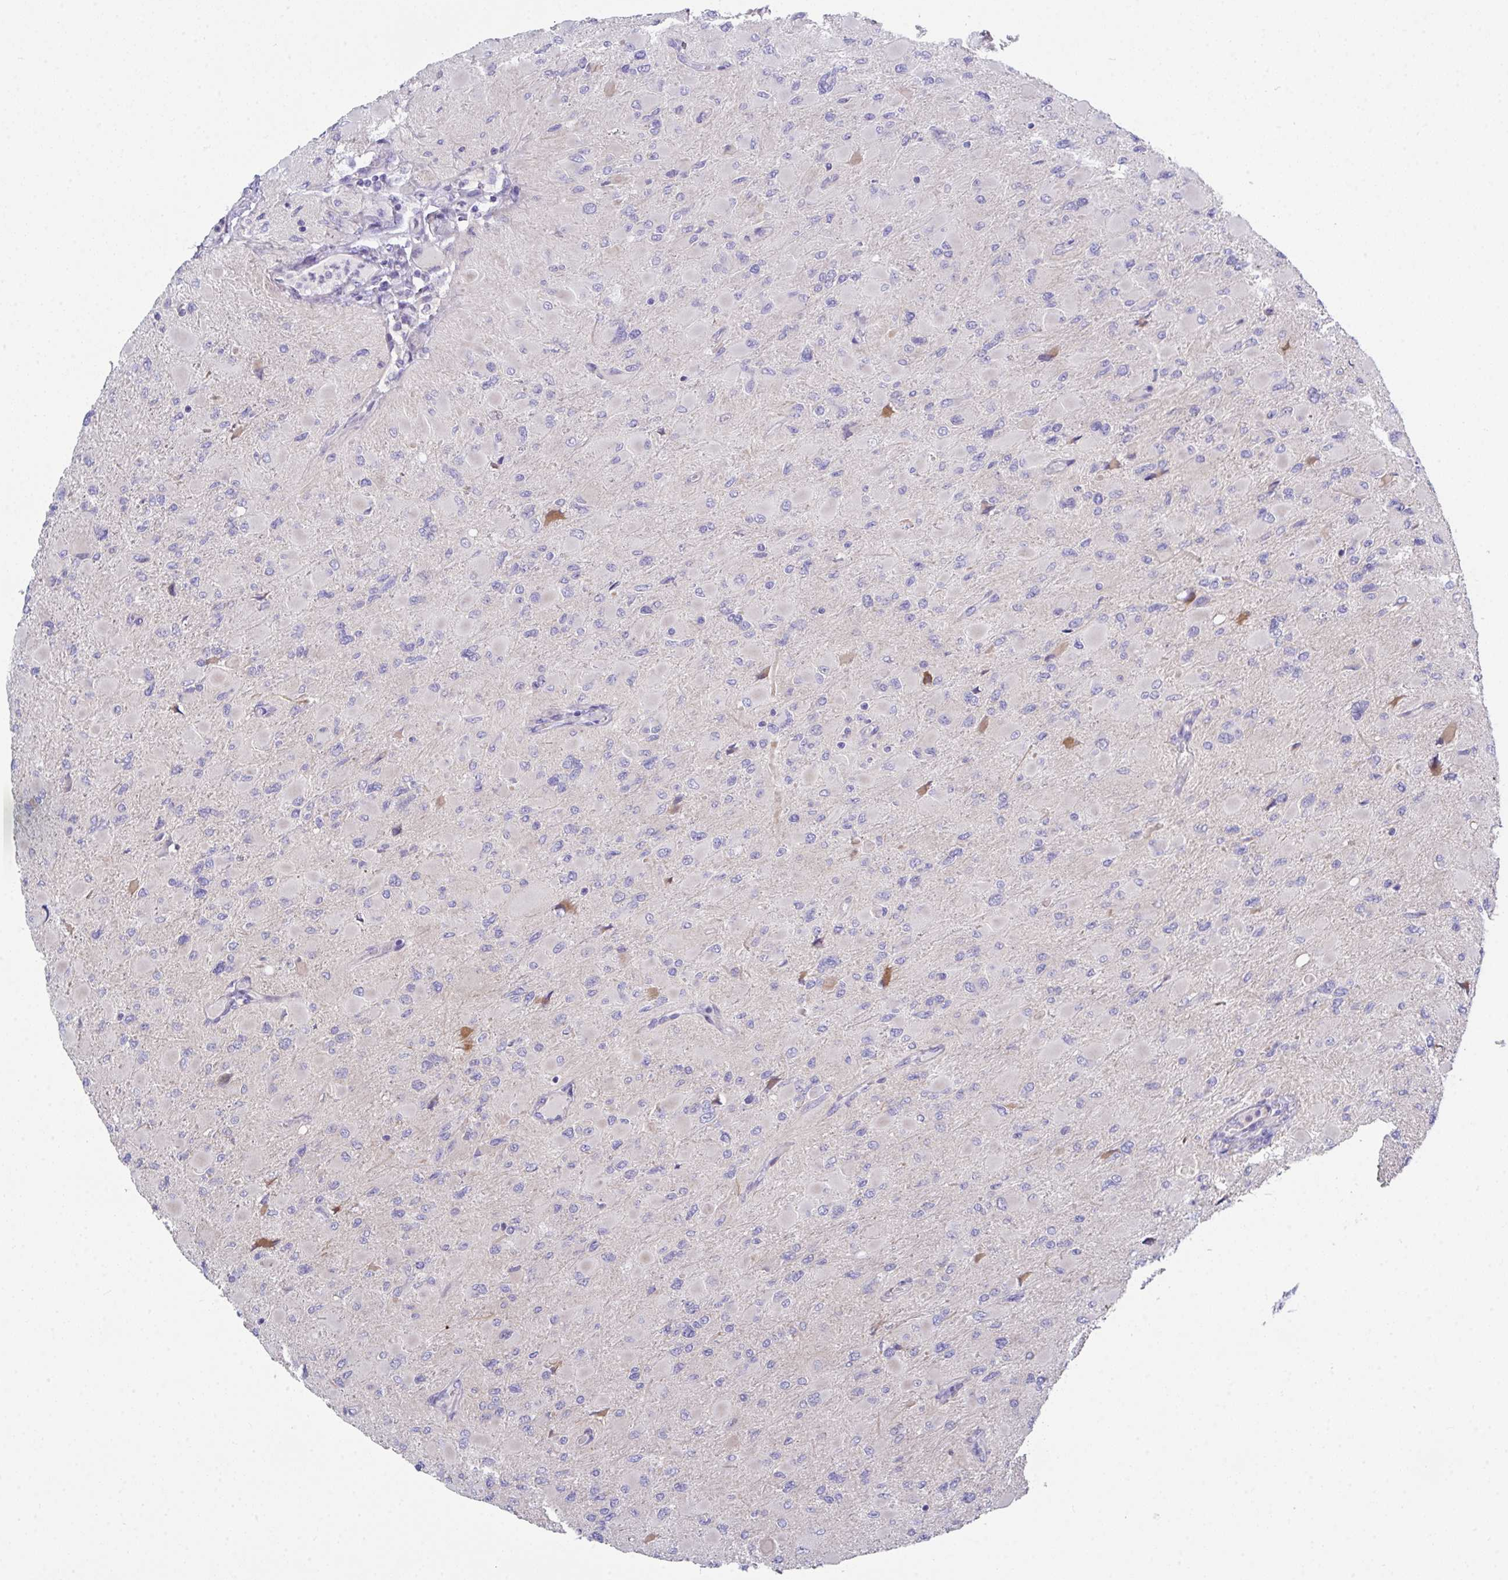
{"staining": {"intensity": "negative", "quantity": "none", "location": "none"}, "tissue": "glioma", "cell_type": "Tumor cells", "image_type": "cancer", "snomed": [{"axis": "morphology", "description": "Glioma, malignant, High grade"}, {"axis": "topography", "description": "Cerebral cortex"}], "caption": "Immunohistochemical staining of malignant glioma (high-grade) reveals no significant expression in tumor cells. The staining was performed using DAB (3,3'-diaminobenzidine) to visualize the protein expression in brown, while the nuclei were stained in blue with hematoxylin (Magnification: 20x).", "gene": "FBXO47", "patient": {"sex": "female", "age": 36}}